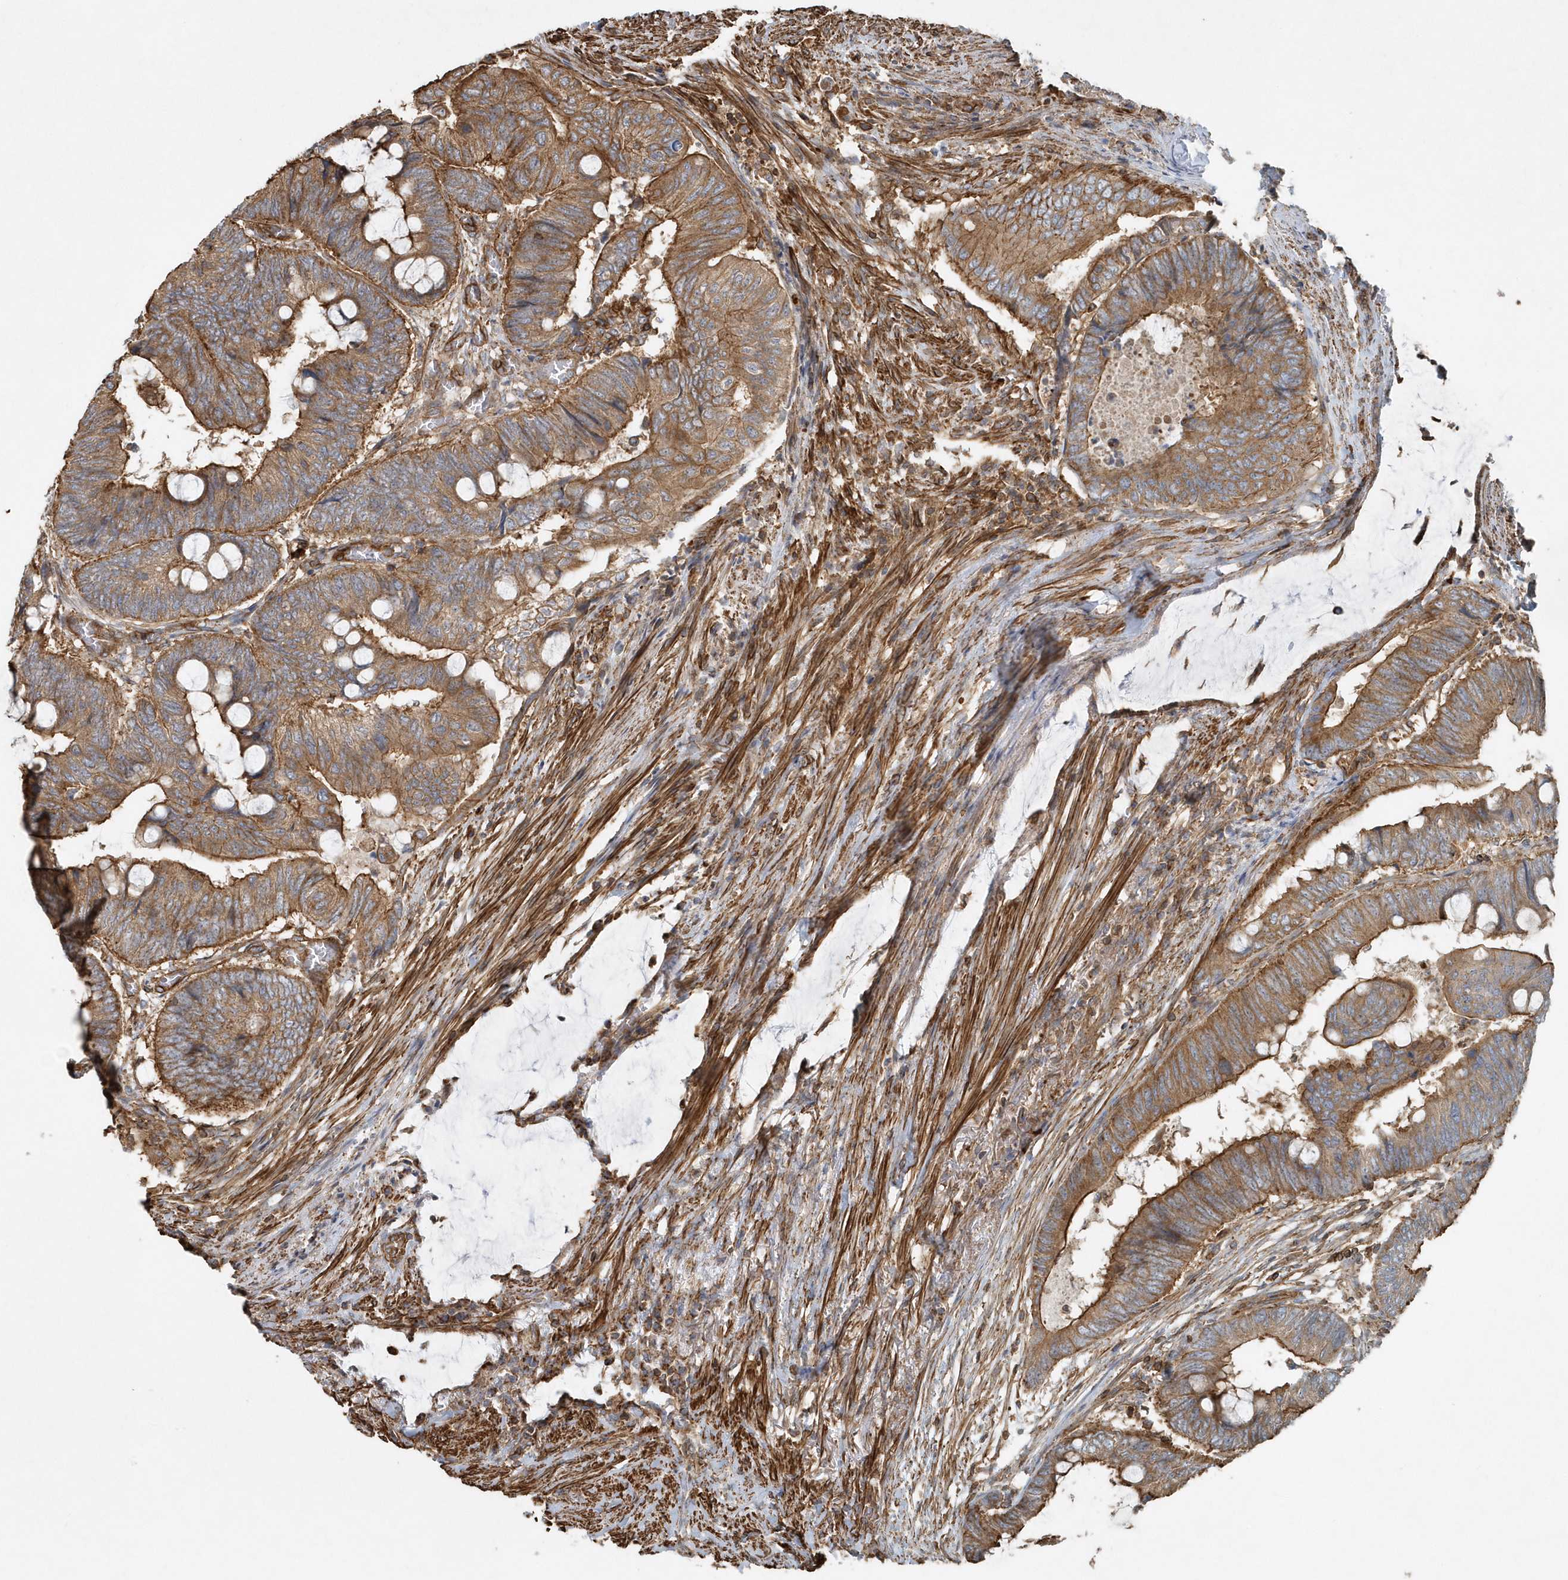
{"staining": {"intensity": "moderate", "quantity": ">75%", "location": "cytoplasmic/membranous"}, "tissue": "colorectal cancer", "cell_type": "Tumor cells", "image_type": "cancer", "snomed": [{"axis": "morphology", "description": "Normal tissue, NOS"}, {"axis": "morphology", "description": "Adenocarcinoma, NOS"}, {"axis": "topography", "description": "Rectum"}, {"axis": "topography", "description": "Peripheral nerve tissue"}], "caption": "Protein positivity by immunohistochemistry exhibits moderate cytoplasmic/membranous staining in approximately >75% of tumor cells in colorectal adenocarcinoma.", "gene": "MMUT", "patient": {"sex": "male", "age": 92}}